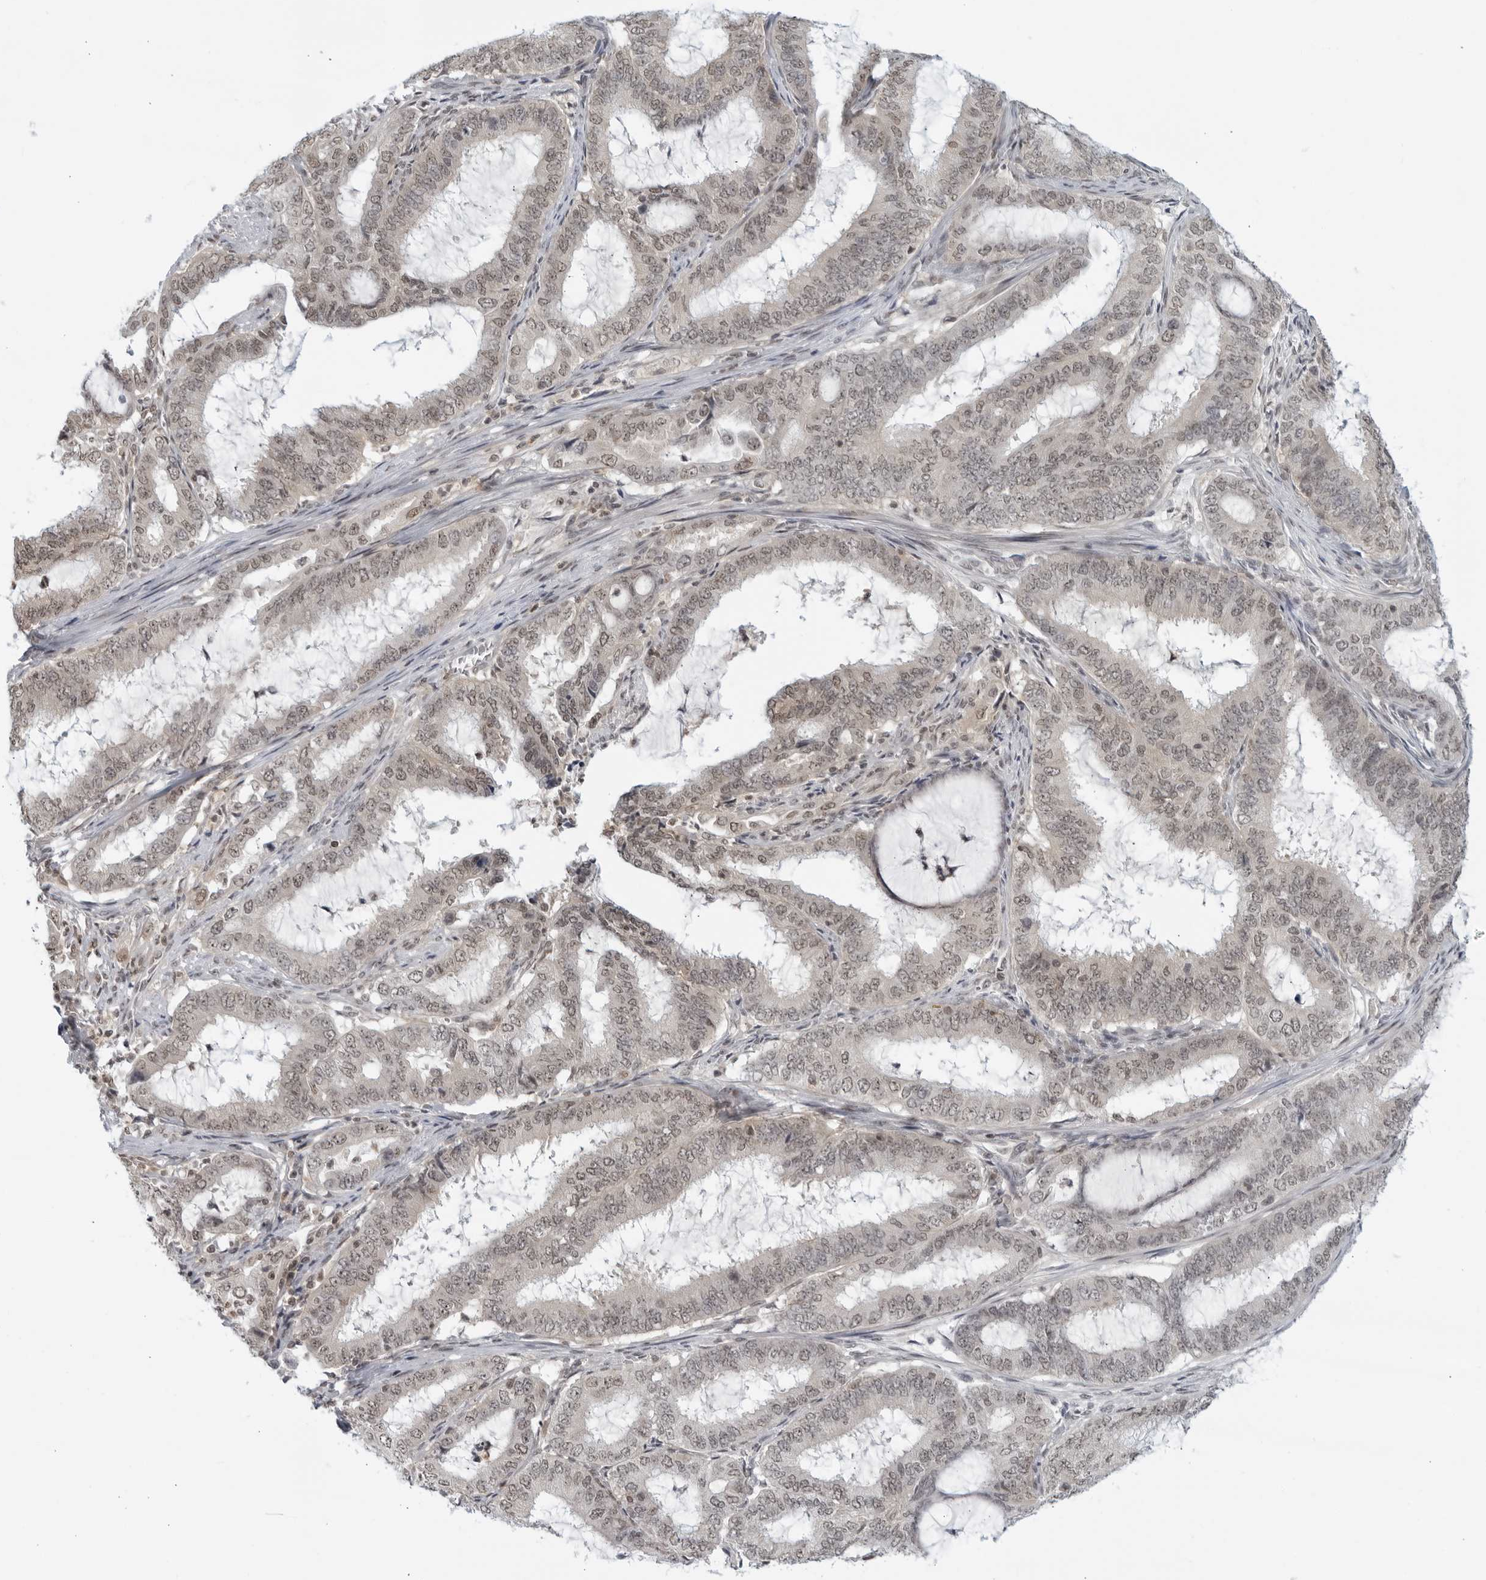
{"staining": {"intensity": "weak", "quantity": ">75%", "location": "nuclear"}, "tissue": "endometrial cancer", "cell_type": "Tumor cells", "image_type": "cancer", "snomed": [{"axis": "morphology", "description": "Adenocarcinoma, NOS"}, {"axis": "topography", "description": "Endometrium"}], "caption": "An image showing weak nuclear expression in approximately >75% of tumor cells in endometrial cancer, as visualized by brown immunohistochemical staining.", "gene": "CC2D1B", "patient": {"sex": "female", "age": 51}}